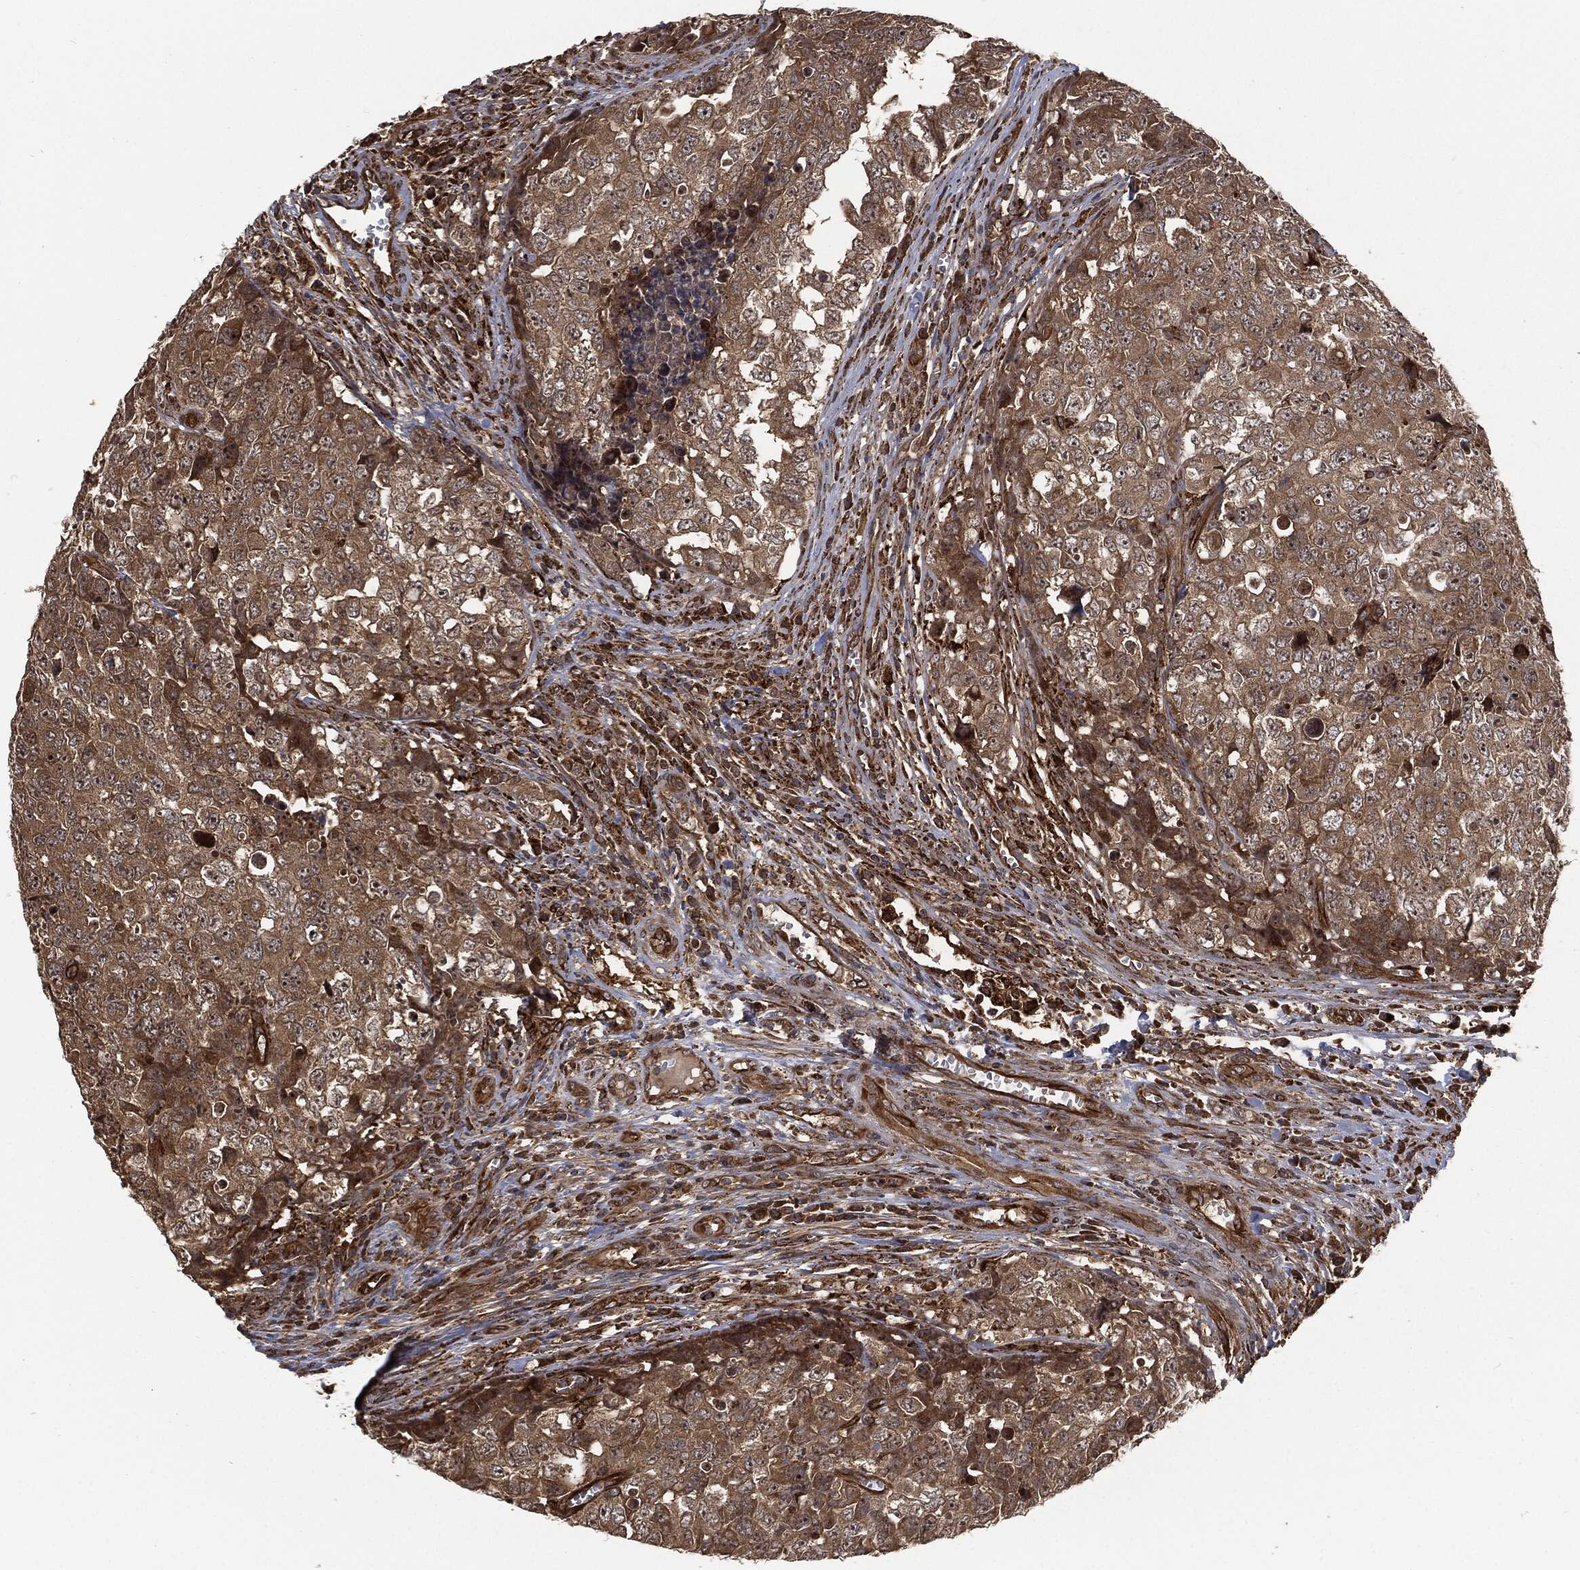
{"staining": {"intensity": "moderate", "quantity": ">75%", "location": "cytoplasmic/membranous"}, "tissue": "testis cancer", "cell_type": "Tumor cells", "image_type": "cancer", "snomed": [{"axis": "morphology", "description": "Carcinoma, Embryonal, NOS"}, {"axis": "topography", "description": "Testis"}], "caption": "Tumor cells reveal medium levels of moderate cytoplasmic/membranous staining in about >75% of cells in human testis cancer.", "gene": "RFTN1", "patient": {"sex": "male", "age": 23}}